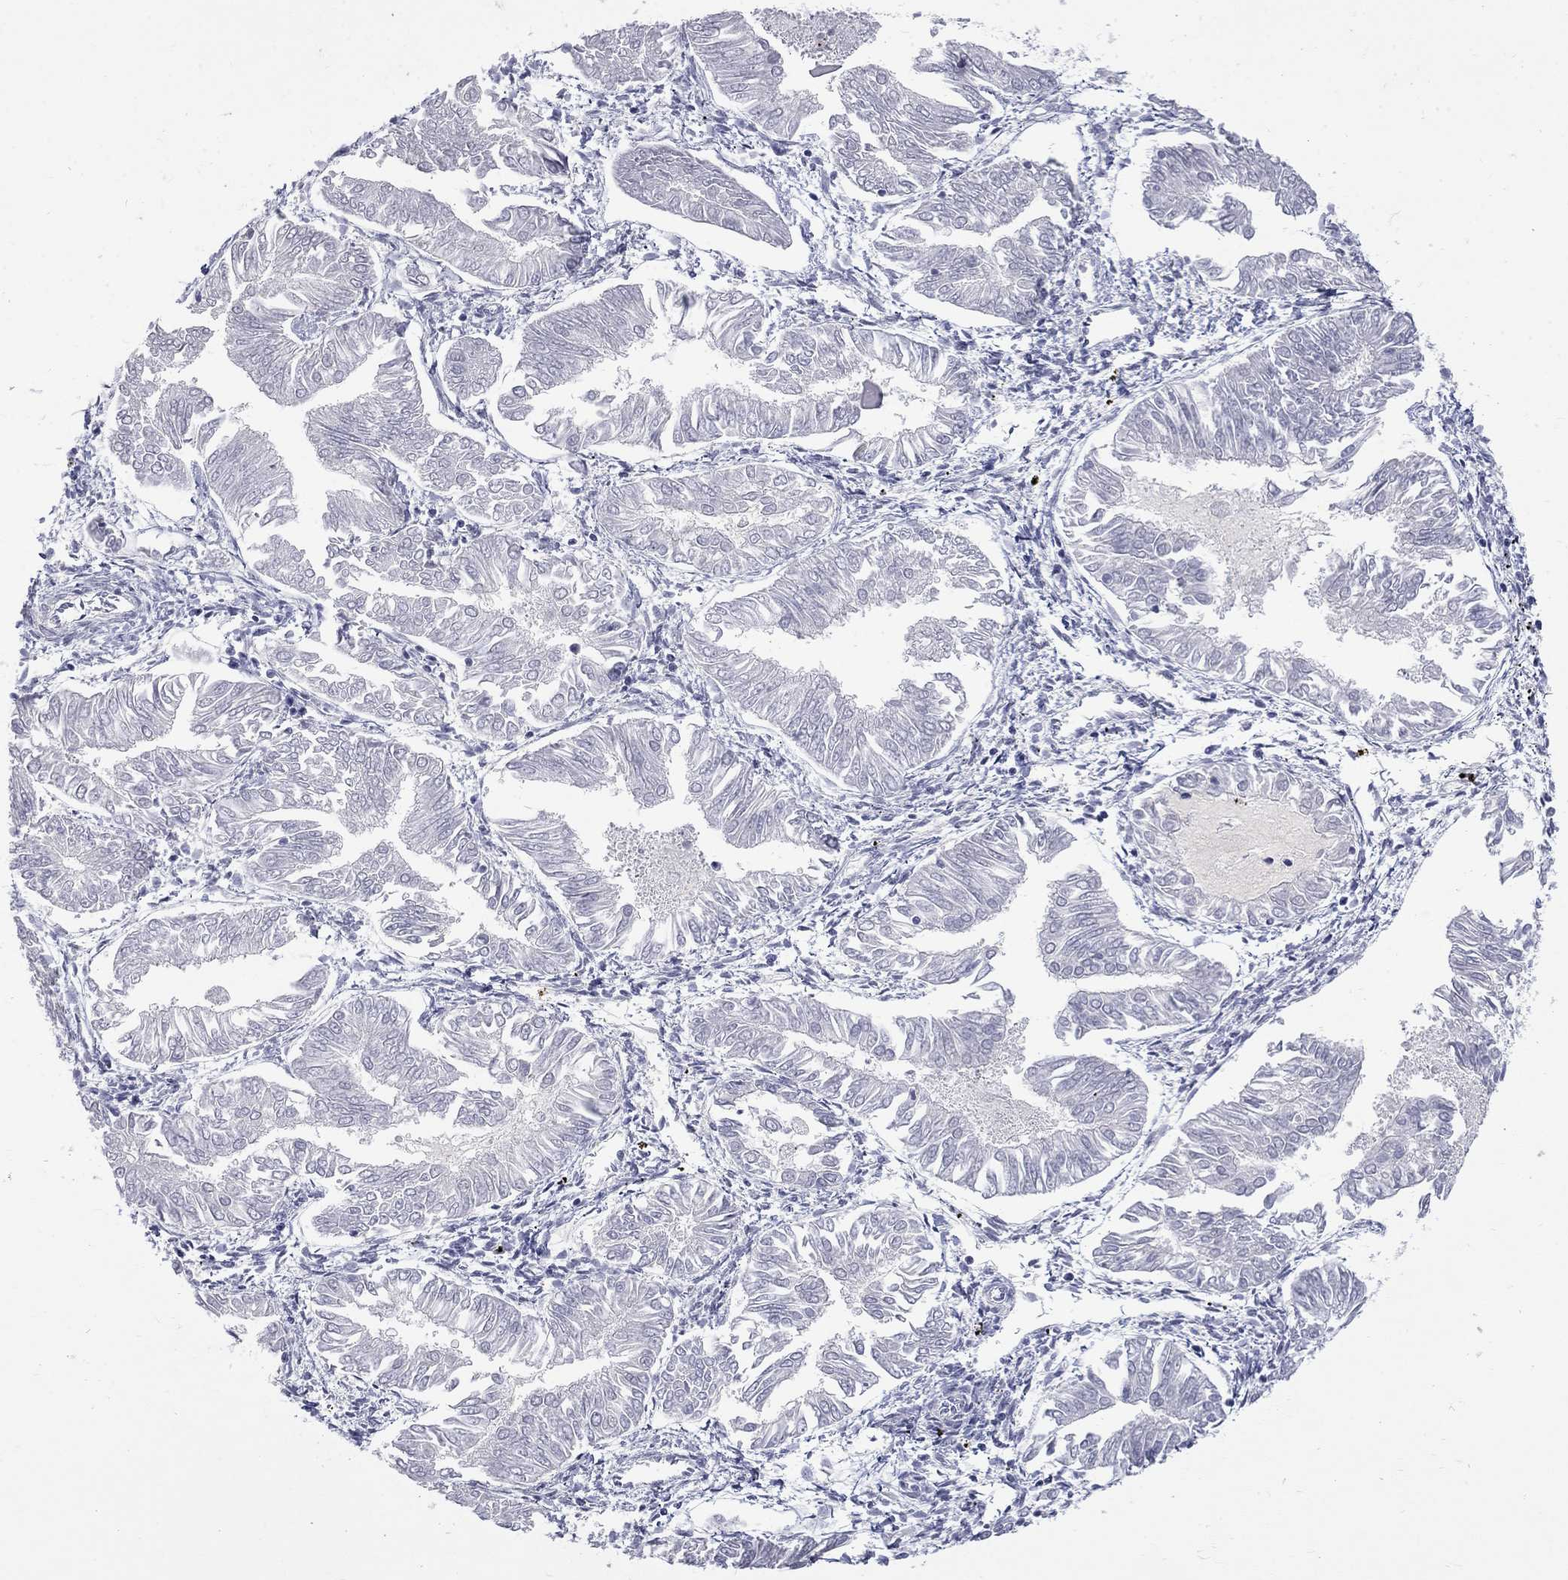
{"staining": {"intensity": "negative", "quantity": "none", "location": "none"}, "tissue": "endometrial cancer", "cell_type": "Tumor cells", "image_type": "cancer", "snomed": [{"axis": "morphology", "description": "Adenocarcinoma, NOS"}, {"axis": "topography", "description": "Endometrium"}], "caption": "Immunohistochemical staining of endometrial cancer demonstrates no significant expression in tumor cells.", "gene": "CTNND2", "patient": {"sex": "female", "age": 53}}